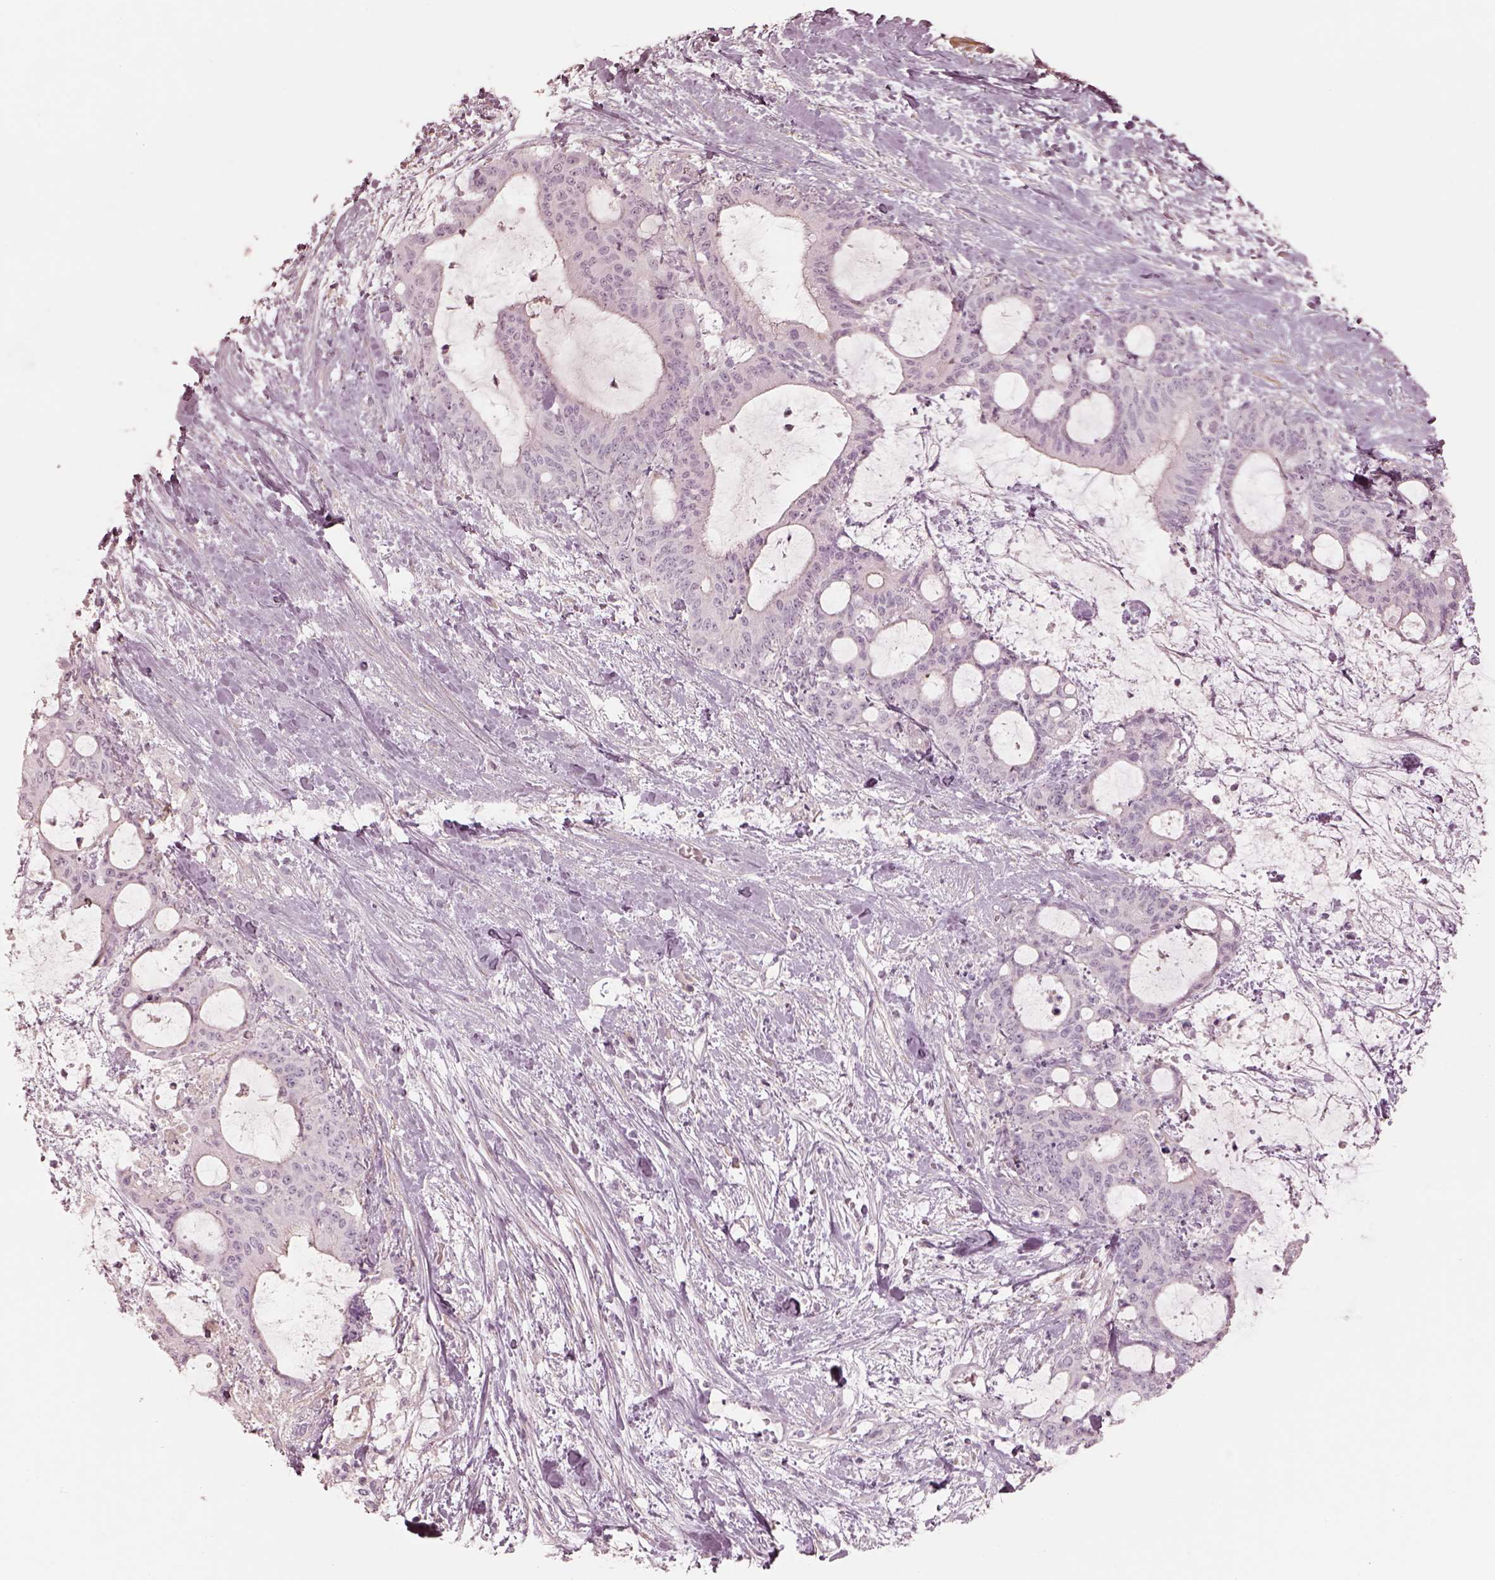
{"staining": {"intensity": "negative", "quantity": "none", "location": "none"}, "tissue": "liver cancer", "cell_type": "Tumor cells", "image_type": "cancer", "snomed": [{"axis": "morphology", "description": "Cholangiocarcinoma"}, {"axis": "topography", "description": "Liver"}], "caption": "A histopathology image of human cholangiocarcinoma (liver) is negative for staining in tumor cells. Brightfield microscopy of immunohistochemistry stained with DAB (brown) and hematoxylin (blue), captured at high magnification.", "gene": "PRLHR", "patient": {"sex": "female", "age": 73}}